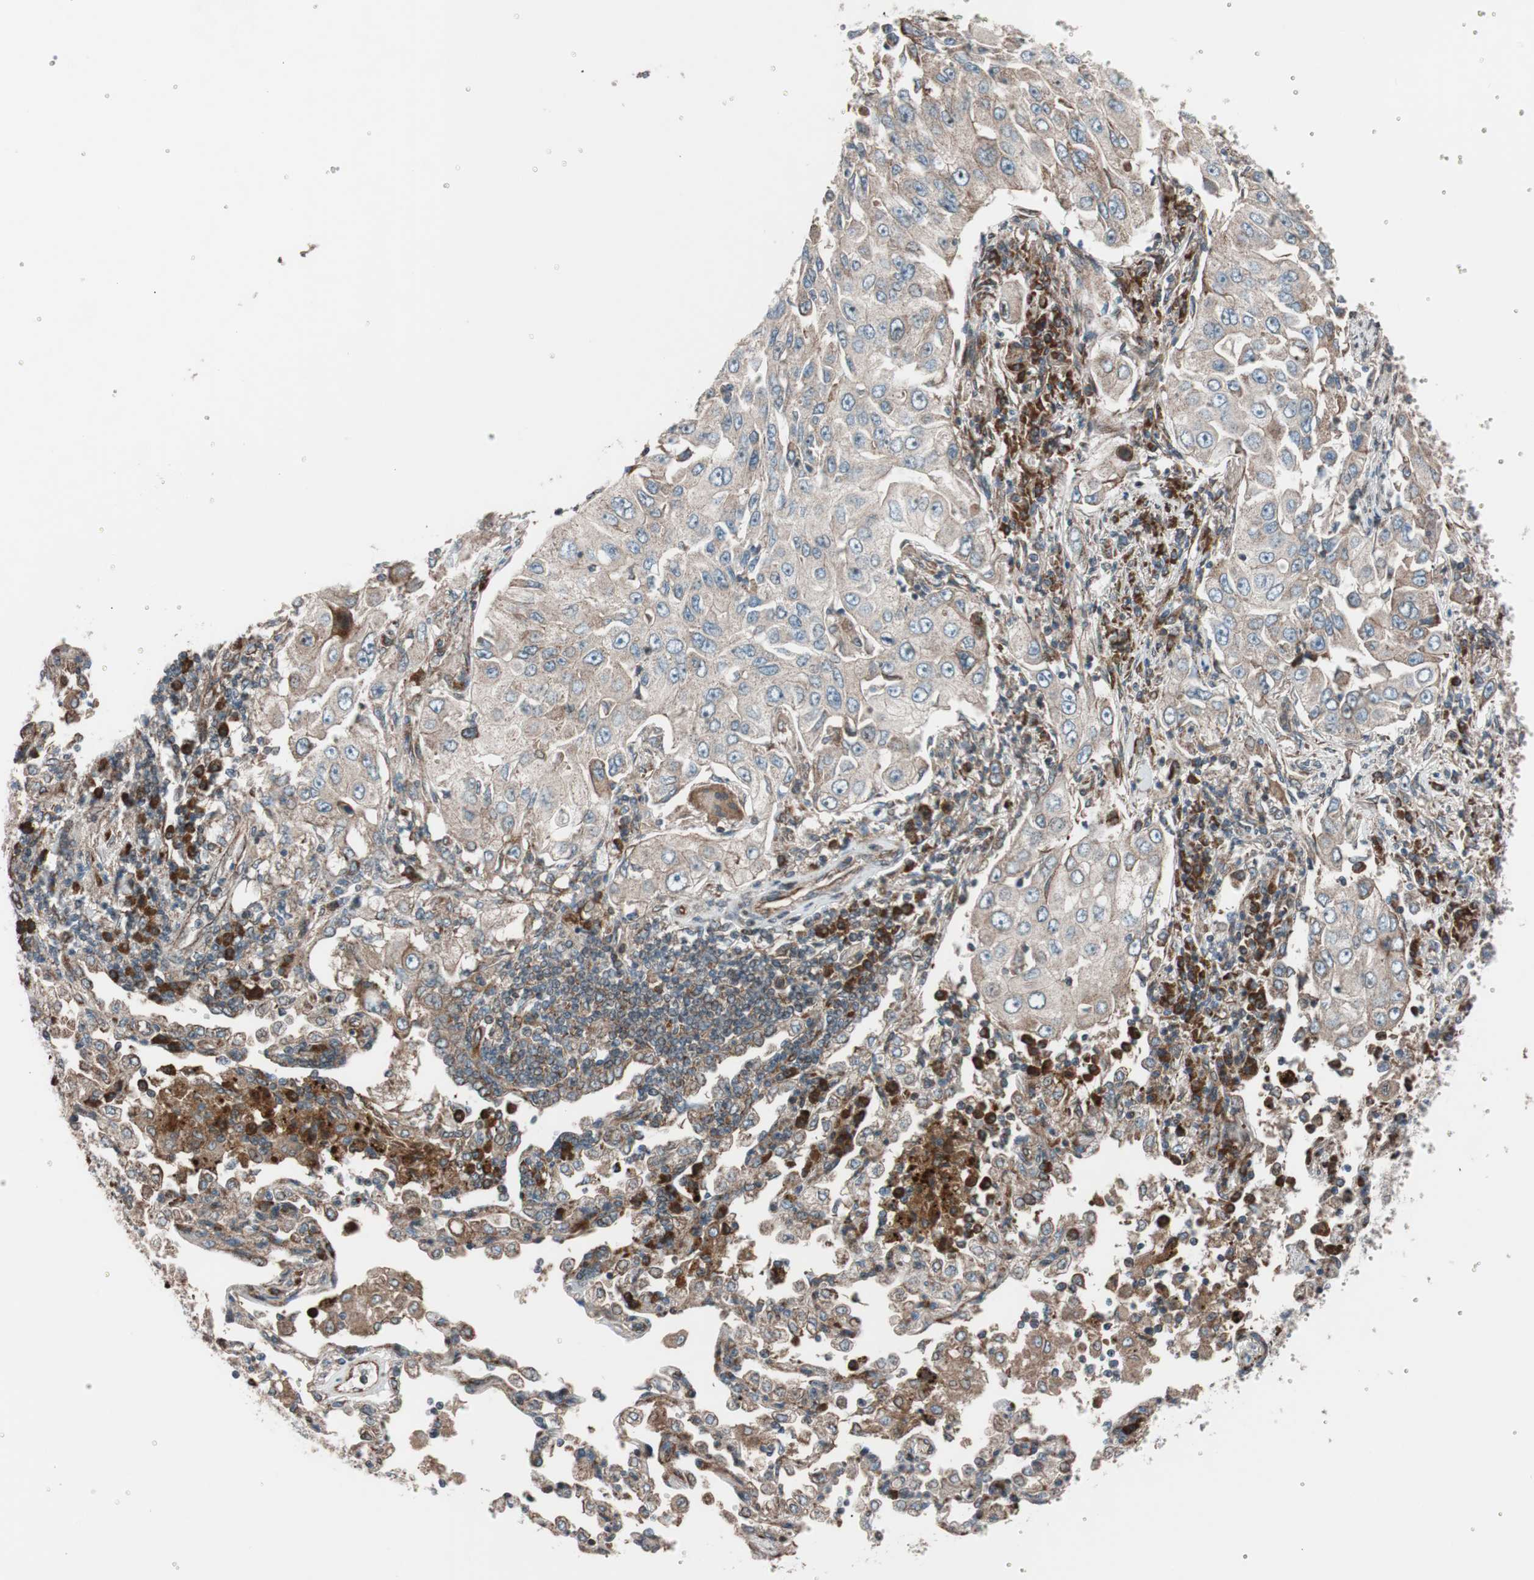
{"staining": {"intensity": "moderate", "quantity": ">75%", "location": "cytoplasmic/membranous"}, "tissue": "lung cancer", "cell_type": "Tumor cells", "image_type": "cancer", "snomed": [{"axis": "morphology", "description": "Adenocarcinoma, NOS"}, {"axis": "topography", "description": "Lung"}], "caption": "Protein analysis of lung cancer tissue exhibits moderate cytoplasmic/membranous staining in approximately >75% of tumor cells.", "gene": "CCL14", "patient": {"sex": "male", "age": 84}}